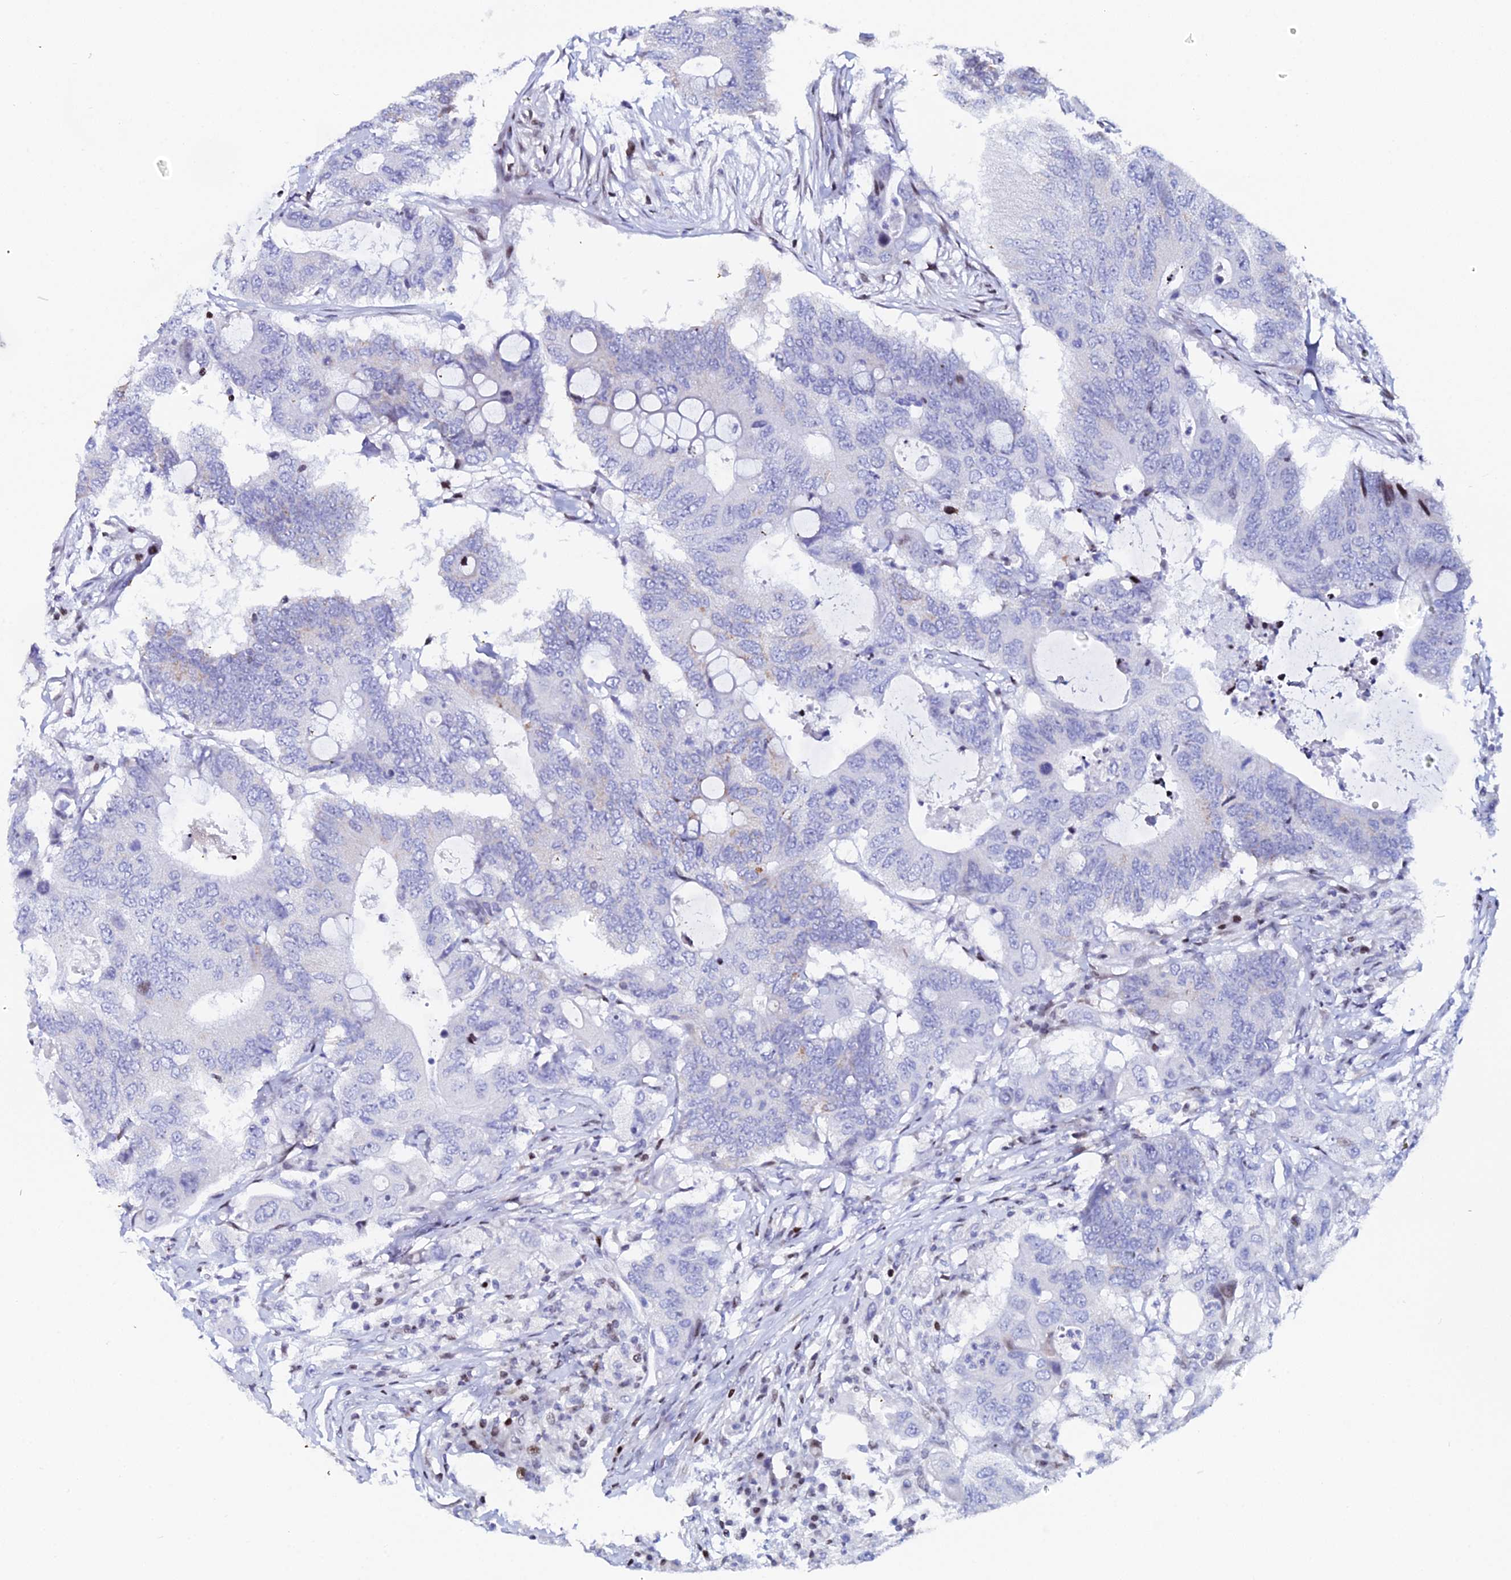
{"staining": {"intensity": "negative", "quantity": "none", "location": "none"}, "tissue": "colorectal cancer", "cell_type": "Tumor cells", "image_type": "cancer", "snomed": [{"axis": "morphology", "description": "Adenocarcinoma, NOS"}, {"axis": "topography", "description": "Colon"}], "caption": "Histopathology image shows no protein expression in tumor cells of colorectal adenocarcinoma tissue.", "gene": "MYNN", "patient": {"sex": "male", "age": 71}}